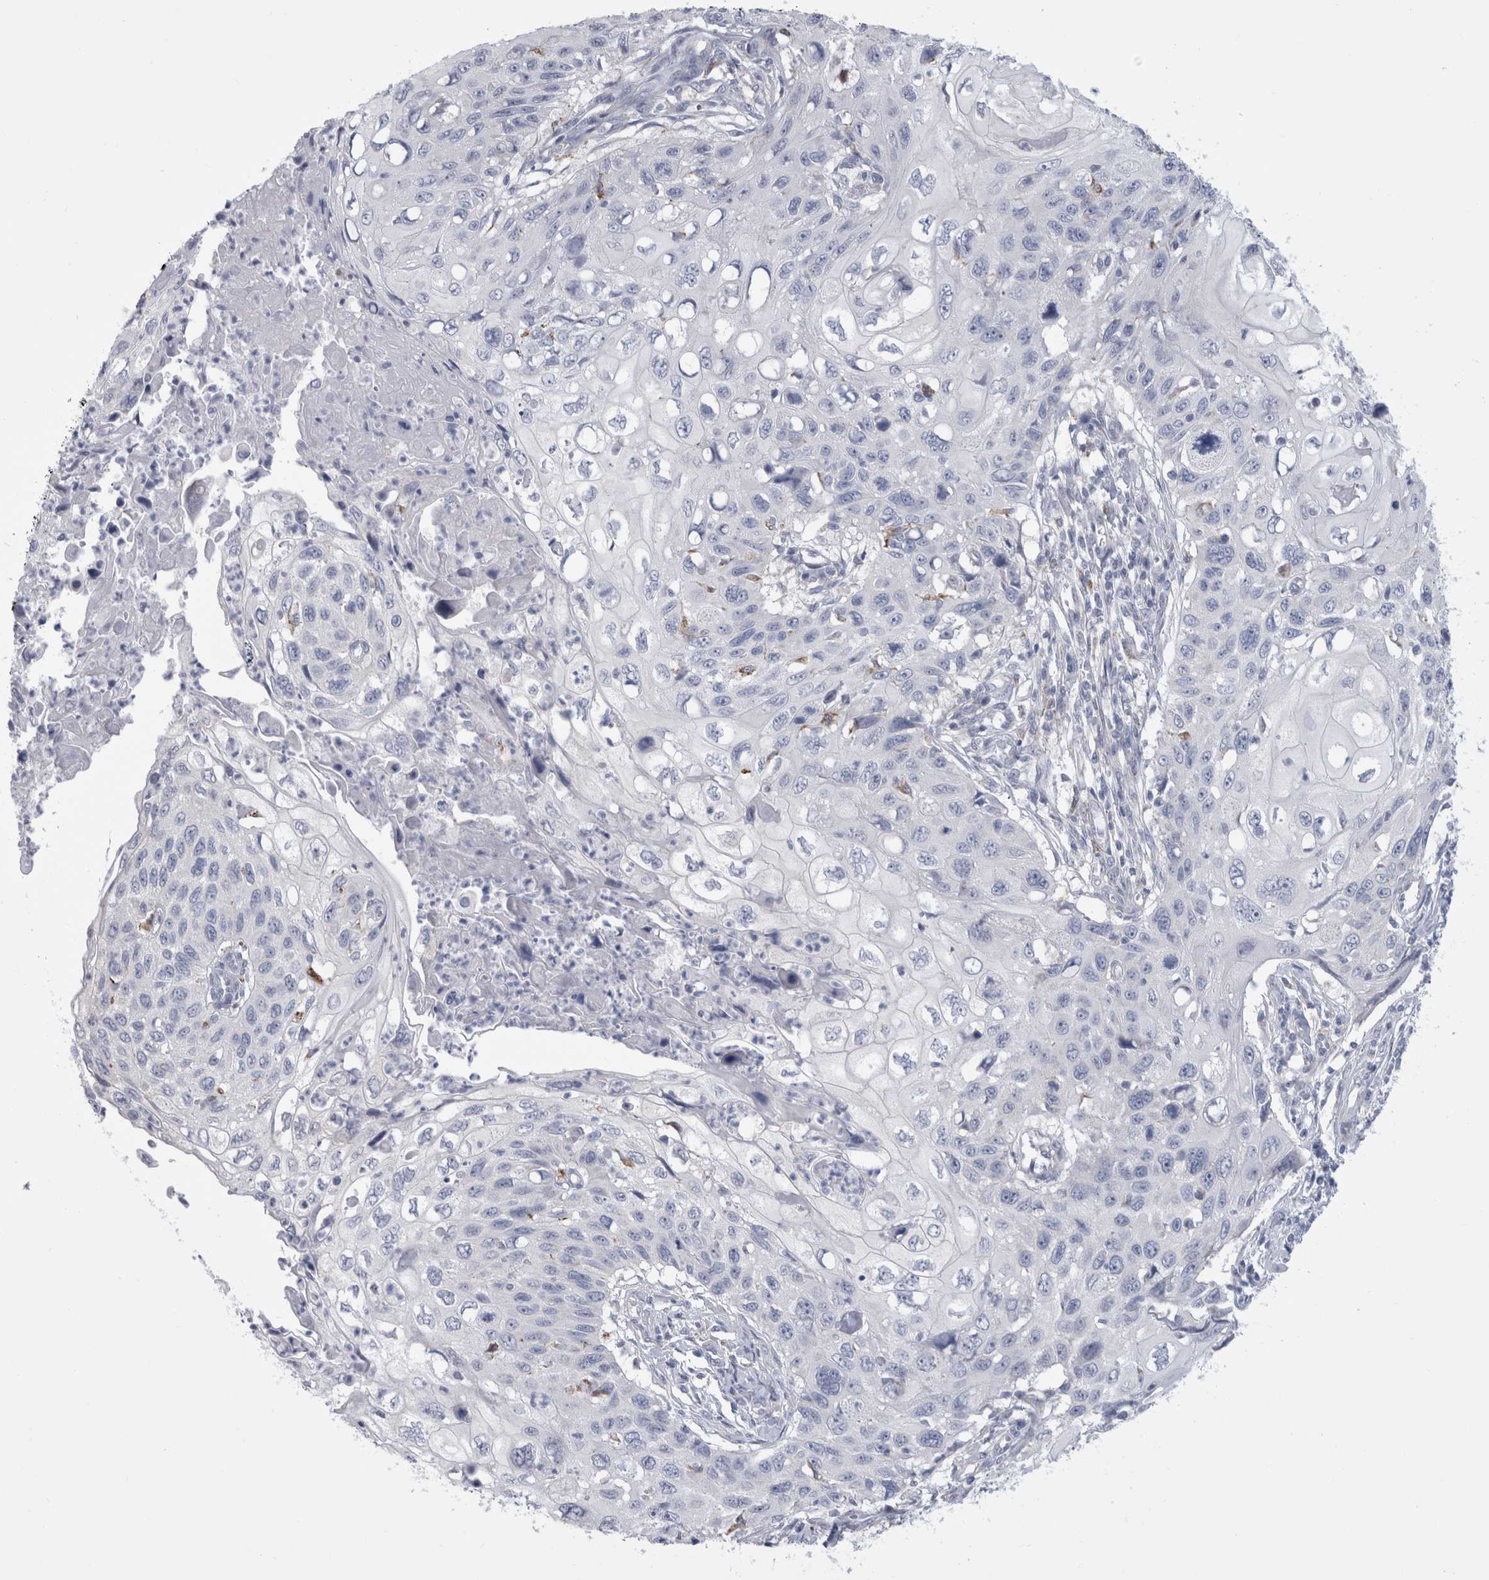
{"staining": {"intensity": "negative", "quantity": "none", "location": "none"}, "tissue": "cervical cancer", "cell_type": "Tumor cells", "image_type": "cancer", "snomed": [{"axis": "morphology", "description": "Squamous cell carcinoma, NOS"}, {"axis": "topography", "description": "Cervix"}], "caption": "A photomicrograph of human cervical cancer (squamous cell carcinoma) is negative for staining in tumor cells.", "gene": "GATM", "patient": {"sex": "female", "age": 70}}